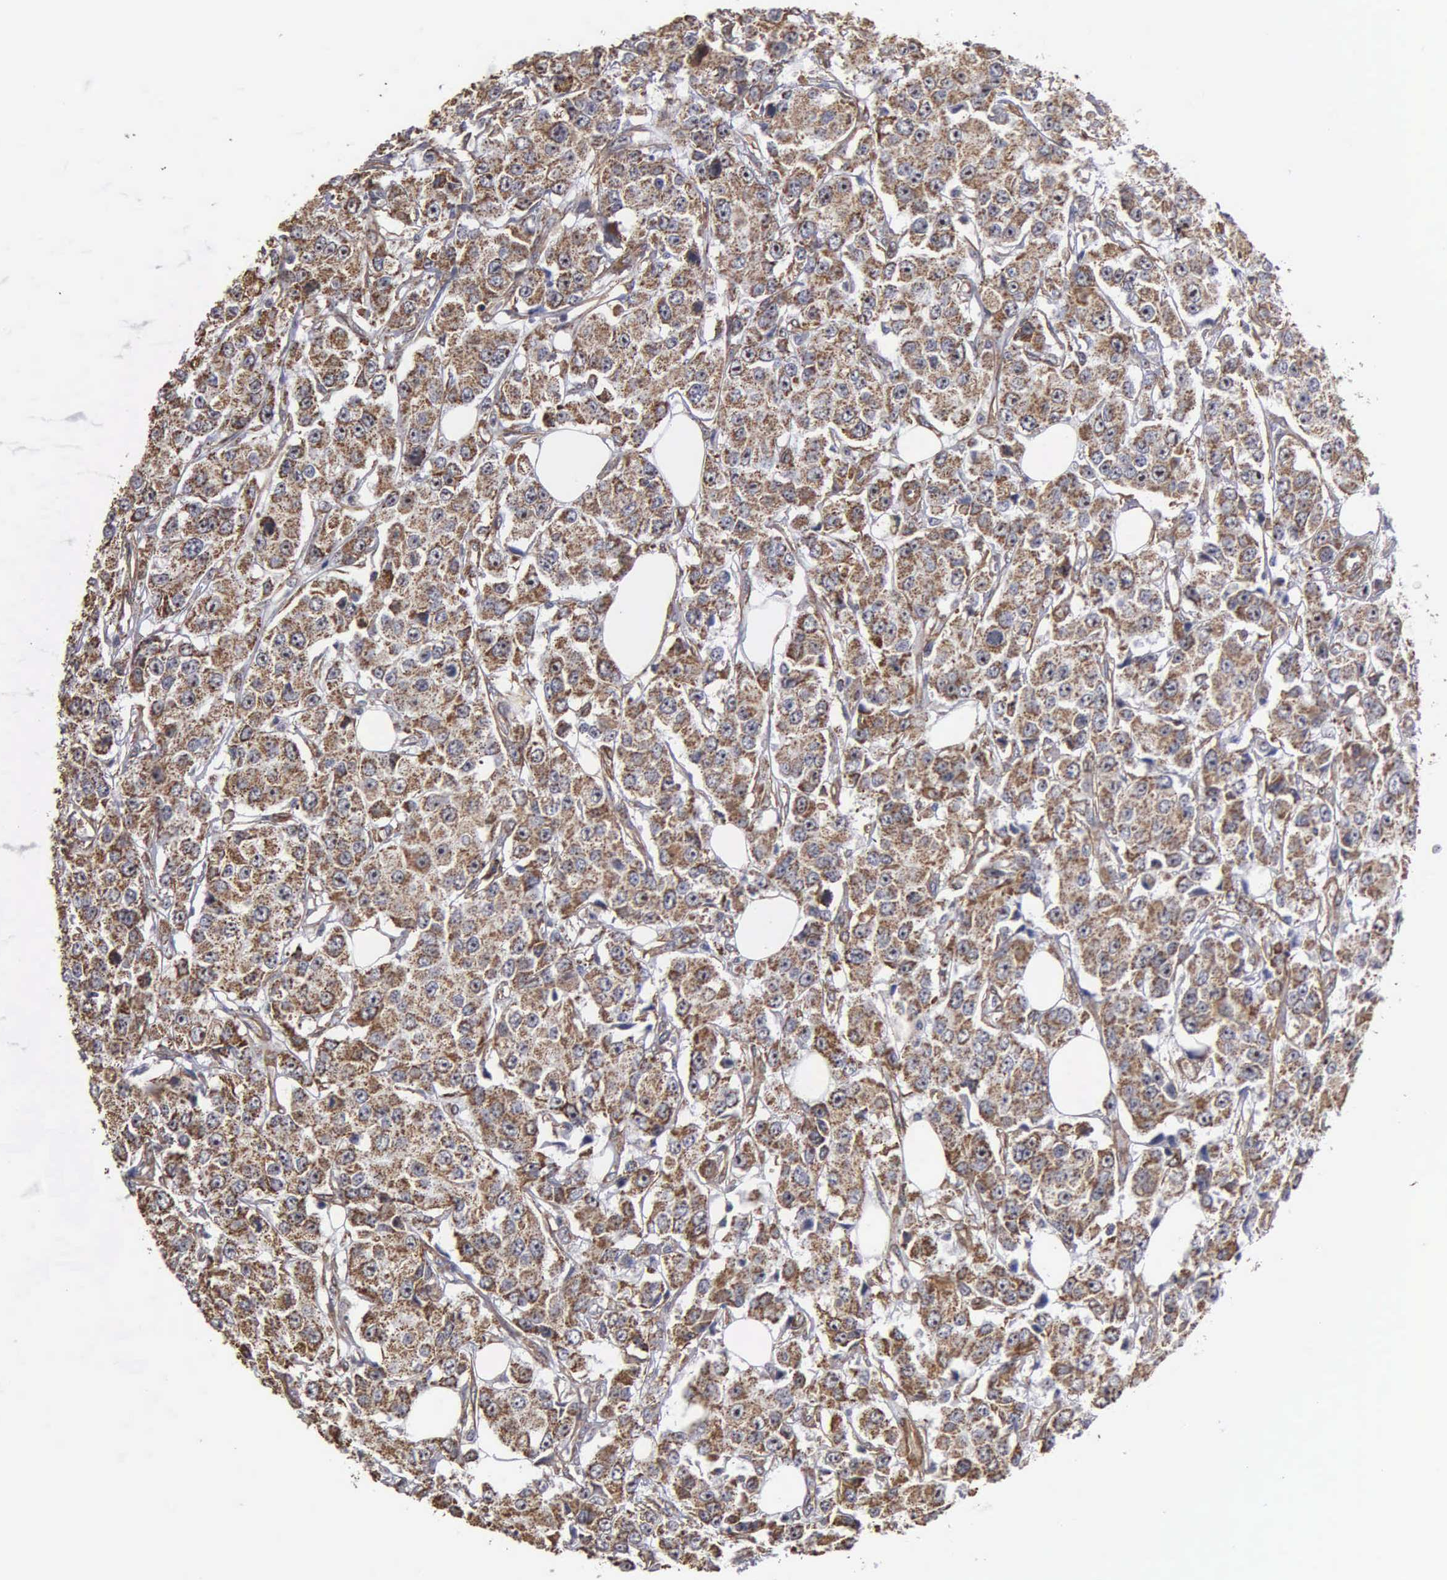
{"staining": {"intensity": "moderate", "quantity": ">75%", "location": "cytoplasmic/membranous"}, "tissue": "breast cancer", "cell_type": "Tumor cells", "image_type": "cancer", "snomed": [{"axis": "morphology", "description": "Duct carcinoma"}, {"axis": "topography", "description": "Breast"}], "caption": "Immunohistochemistry (IHC) of human breast cancer (intraductal carcinoma) demonstrates medium levels of moderate cytoplasmic/membranous staining in about >75% of tumor cells. (Brightfield microscopy of DAB IHC at high magnification).", "gene": "NGDN", "patient": {"sex": "female", "age": 58}}